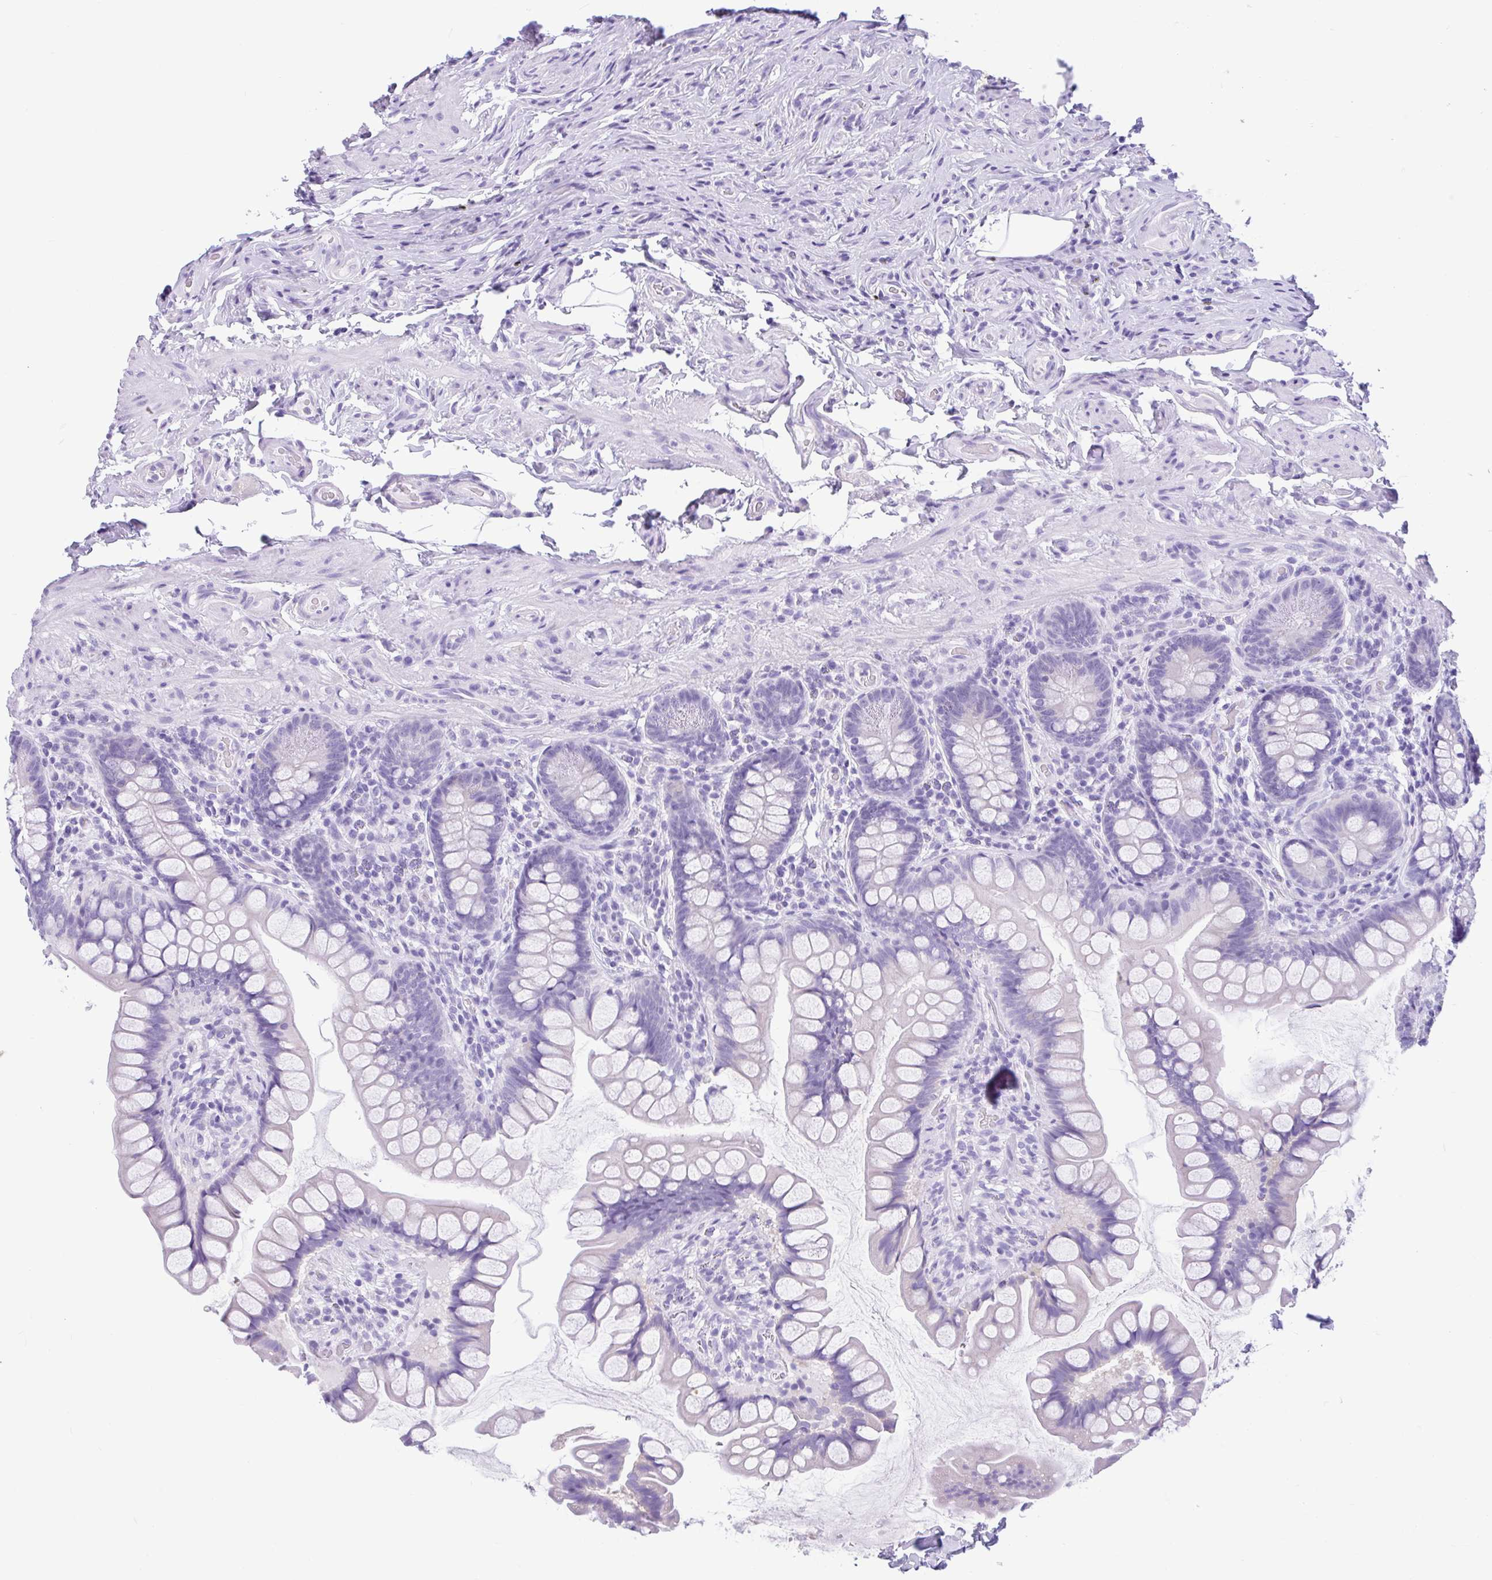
{"staining": {"intensity": "negative", "quantity": "none", "location": "none"}, "tissue": "small intestine", "cell_type": "Glandular cells", "image_type": "normal", "snomed": [{"axis": "morphology", "description": "Normal tissue, NOS"}, {"axis": "topography", "description": "Small intestine"}], "caption": "The photomicrograph displays no significant positivity in glandular cells of small intestine. Nuclei are stained in blue.", "gene": "ENSG00000274792", "patient": {"sex": "male", "age": 70}}